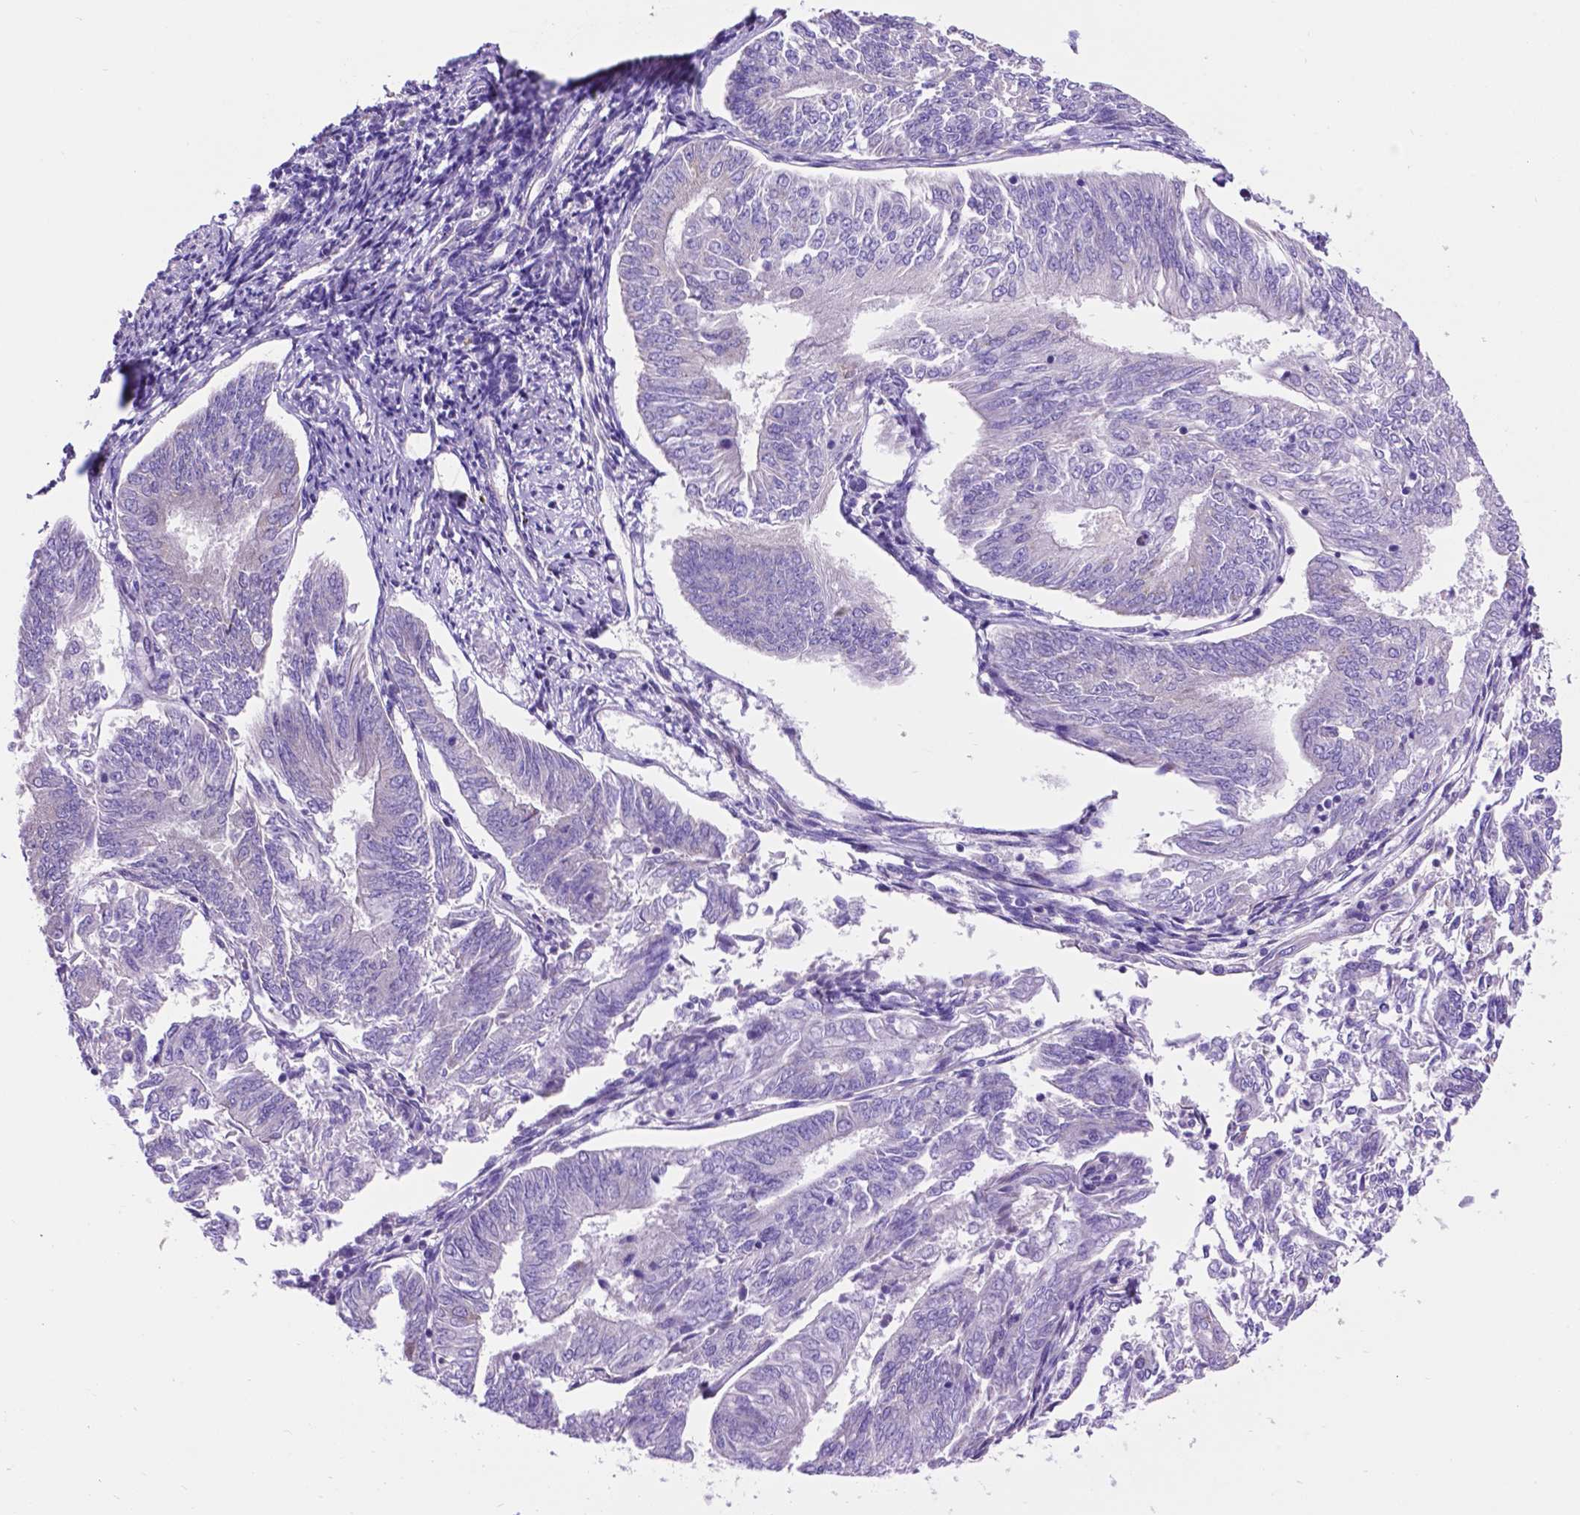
{"staining": {"intensity": "negative", "quantity": "none", "location": "none"}, "tissue": "endometrial cancer", "cell_type": "Tumor cells", "image_type": "cancer", "snomed": [{"axis": "morphology", "description": "Adenocarcinoma, NOS"}, {"axis": "topography", "description": "Endometrium"}], "caption": "IHC image of neoplastic tissue: endometrial adenocarcinoma stained with DAB displays no significant protein expression in tumor cells.", "gene": "TMEM121B", "patient": {"sex": "female", "age": 58}}